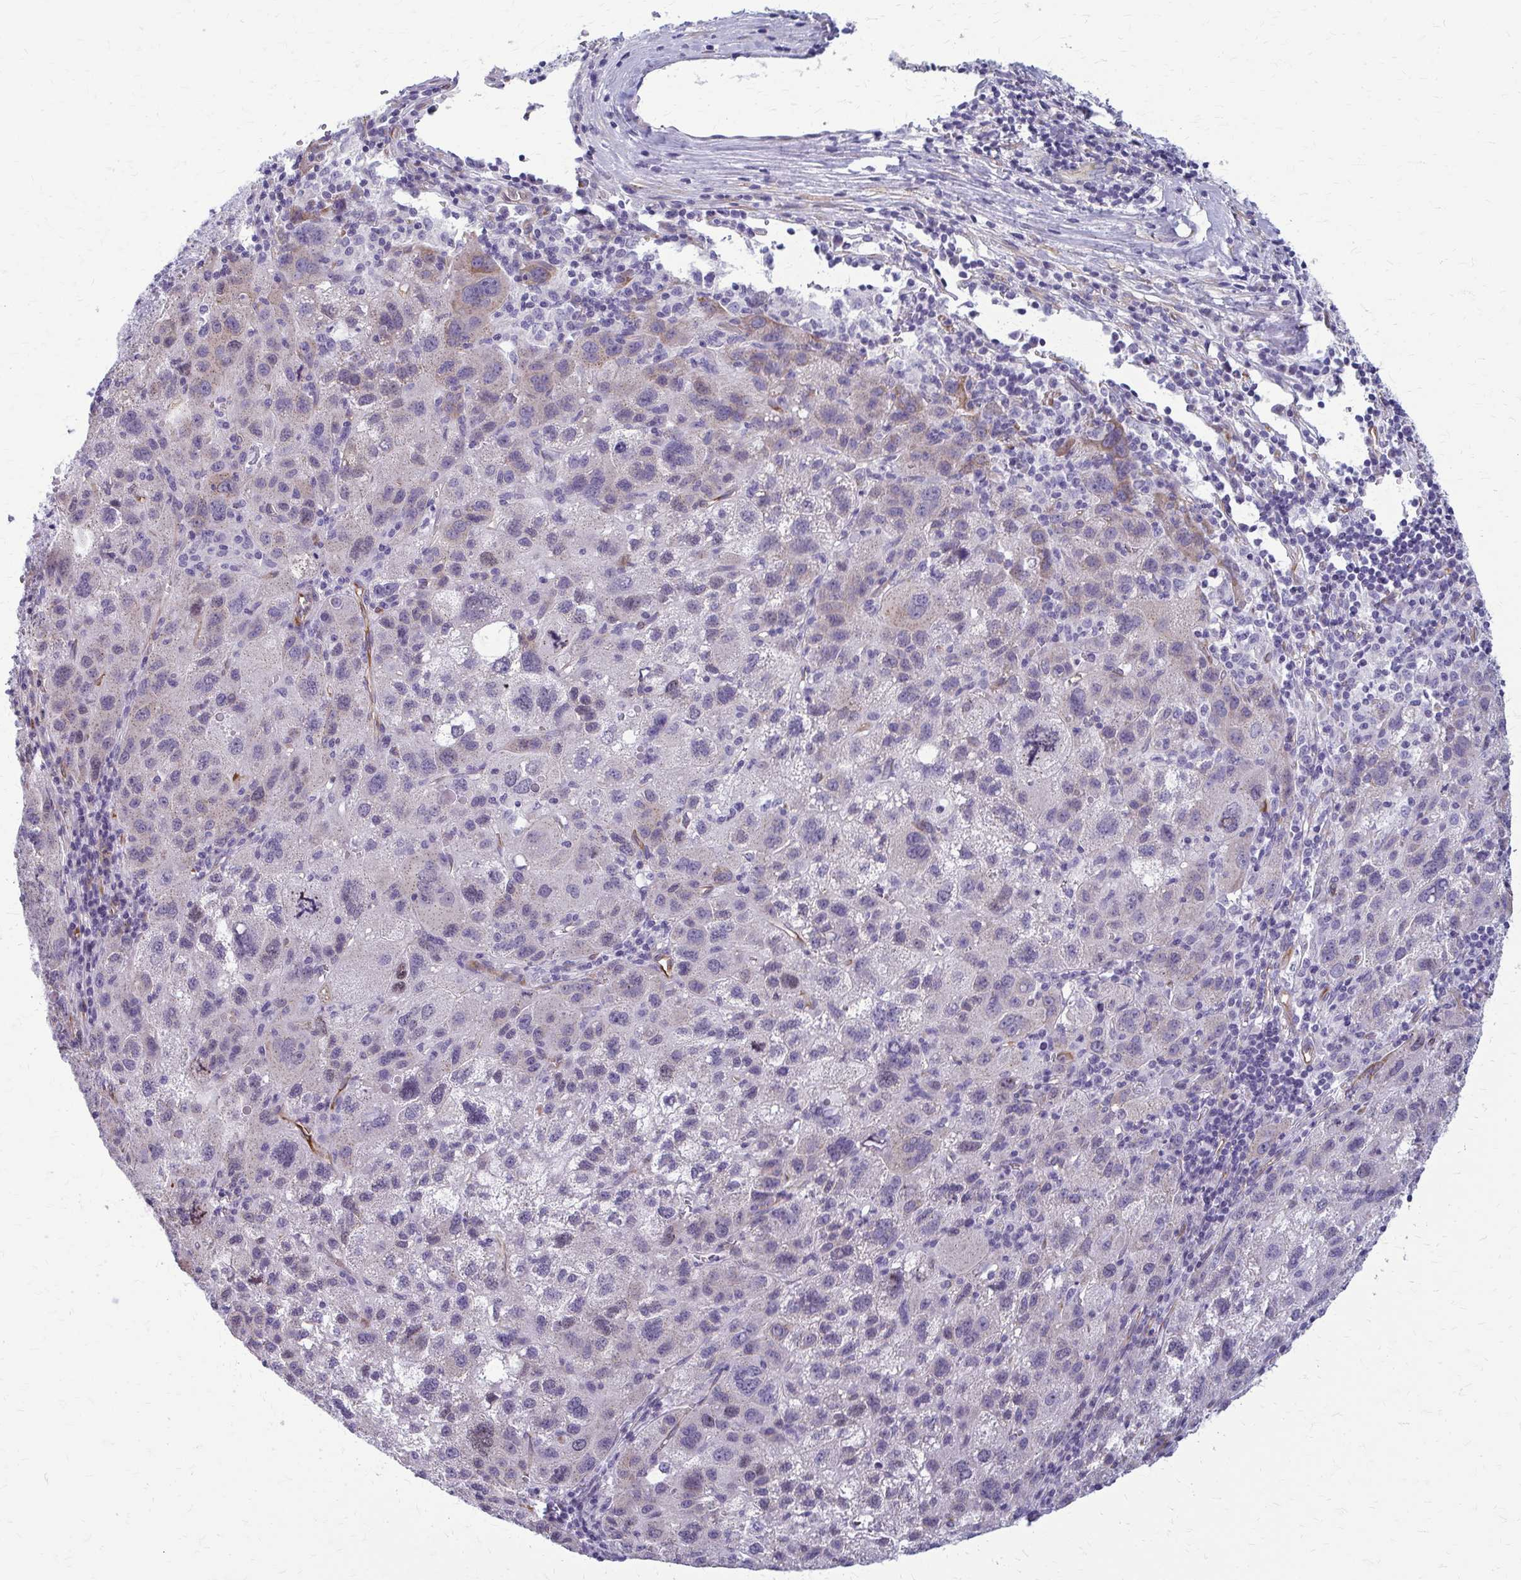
{"staining": {"intensity": "weak", "quantity": "<25%", "location": "cytoplasmic/membranous"}, "tissue": "liver cancer", "cell_type": "Tumor cells", "image_type": "cancer", "snomed": [{"axis": "morphology", "description": "Carcinoma, Hepatocellular, NOS"}, {"axis": "topography", "description": "Liver"}], "caption": "The IHC histopathology image has no significant expression in tumor cells of hepatocellular carcinoma (liver) tissue.", "gene": "DEPP1", "patient": {"sex": "female", "age": 77}}